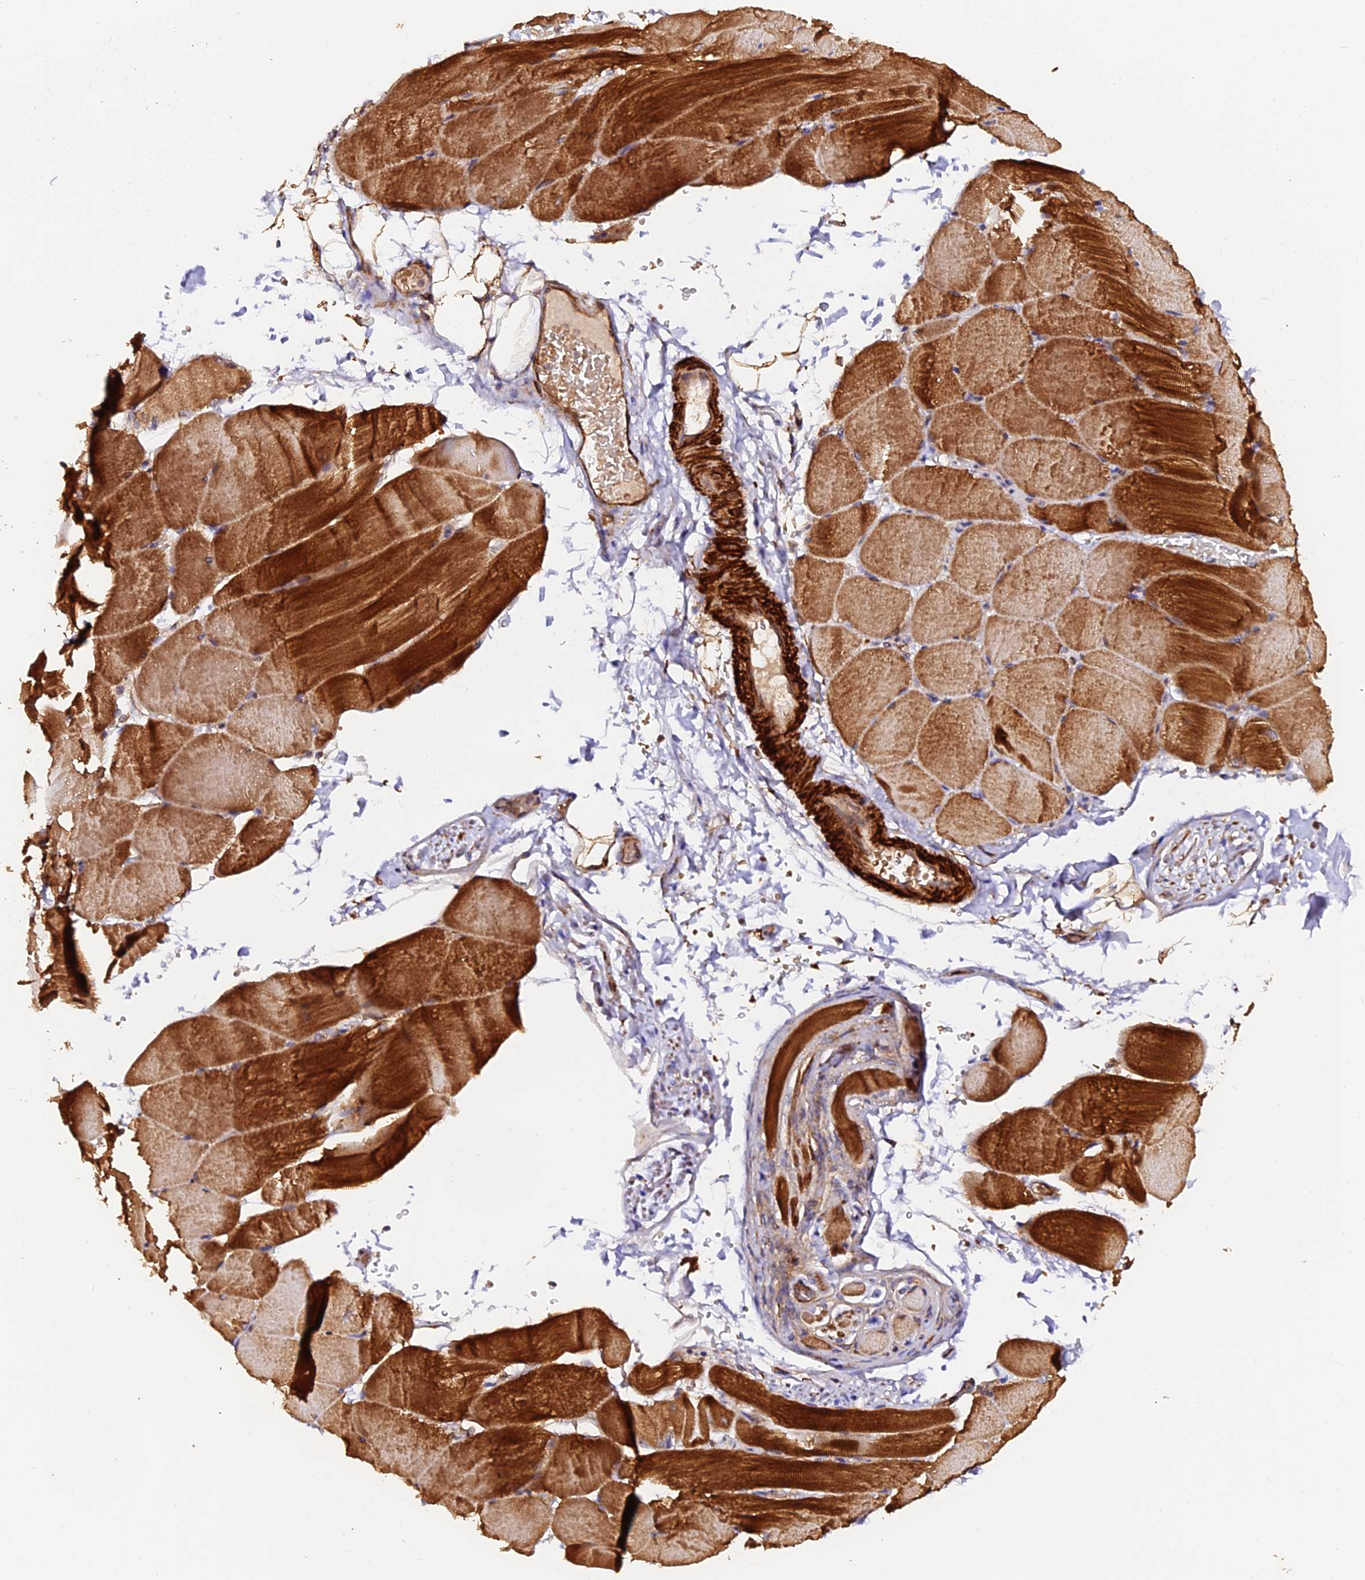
{"staining": {"intensity": "strong", "quantity": "25%-75%", "location": "cytoplasmic/membranous"}, "tissue": "skeletal muscle", "cell_type": "Myocytes", "image_type": "normal", "snomed": [{"axis": "morphology", "description": "Normal tissue, NOS"}, {"axis": "topography", "description": "Skeletal muscle"}, {"axis": "topography", "description": "Parathyroid gland"}], "caption": "A histopathology image of skeletal muscle stained for a protein exhibits strong cytoplasmic/membranous brown staining in myocytes.", "gene": "TDO2", "patient": {"sex": "female", "age": 37}}